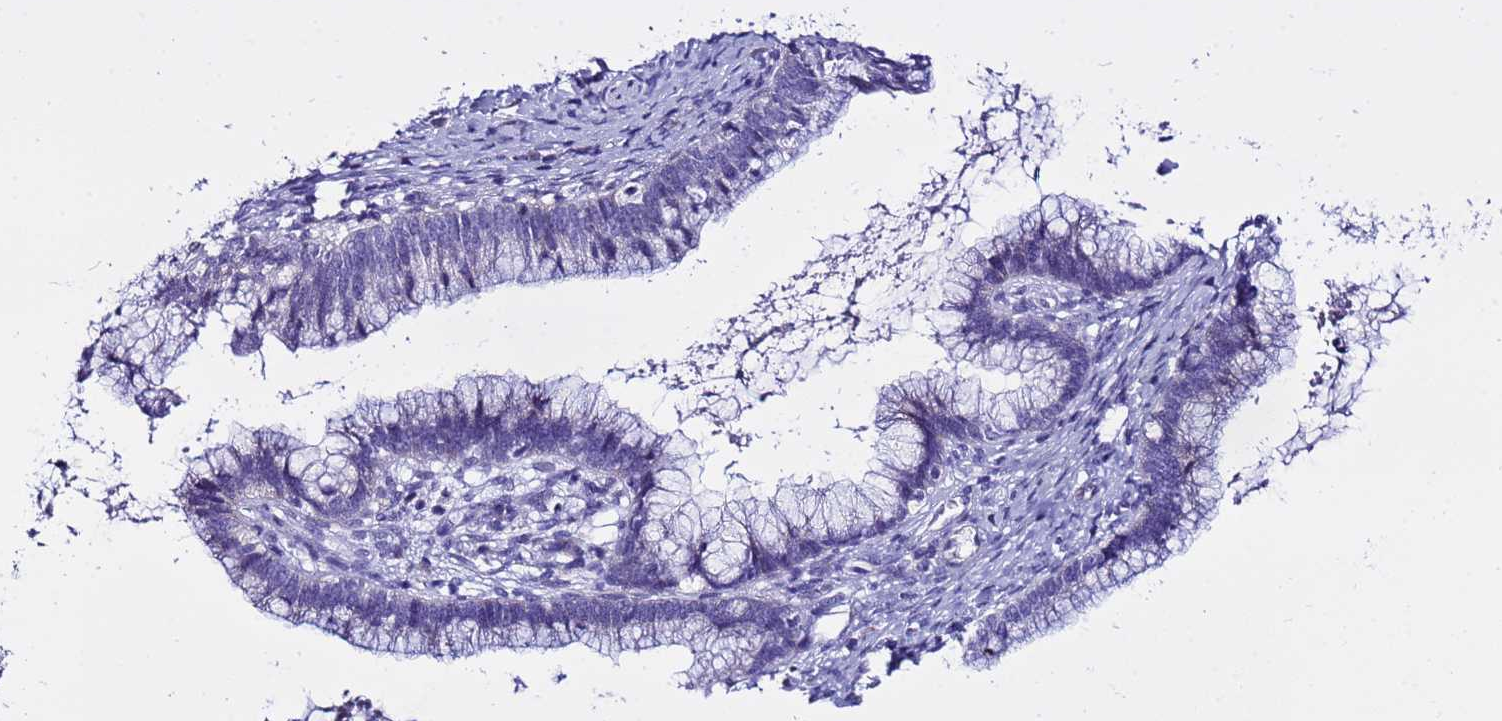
{"staining": {"intensity": "negative", "quantity": "none", "location": "none"}, "tissue": "cervical cancer", "cell_type": "Tumor cells", "image_type": "cancer", "snomed": [{"axis": "morphology", "description": "Adenocarcinoma, NOS"}, {"axis": "topography", "description": "Cervix"}], "caption": "High power microscopy histopathology image of an immunohistochemistry image of cervical cancer, revealing no significant staining in tumor cells.", "gene": "IGSF11", "patient": {"sex": "female", "age": 36}}